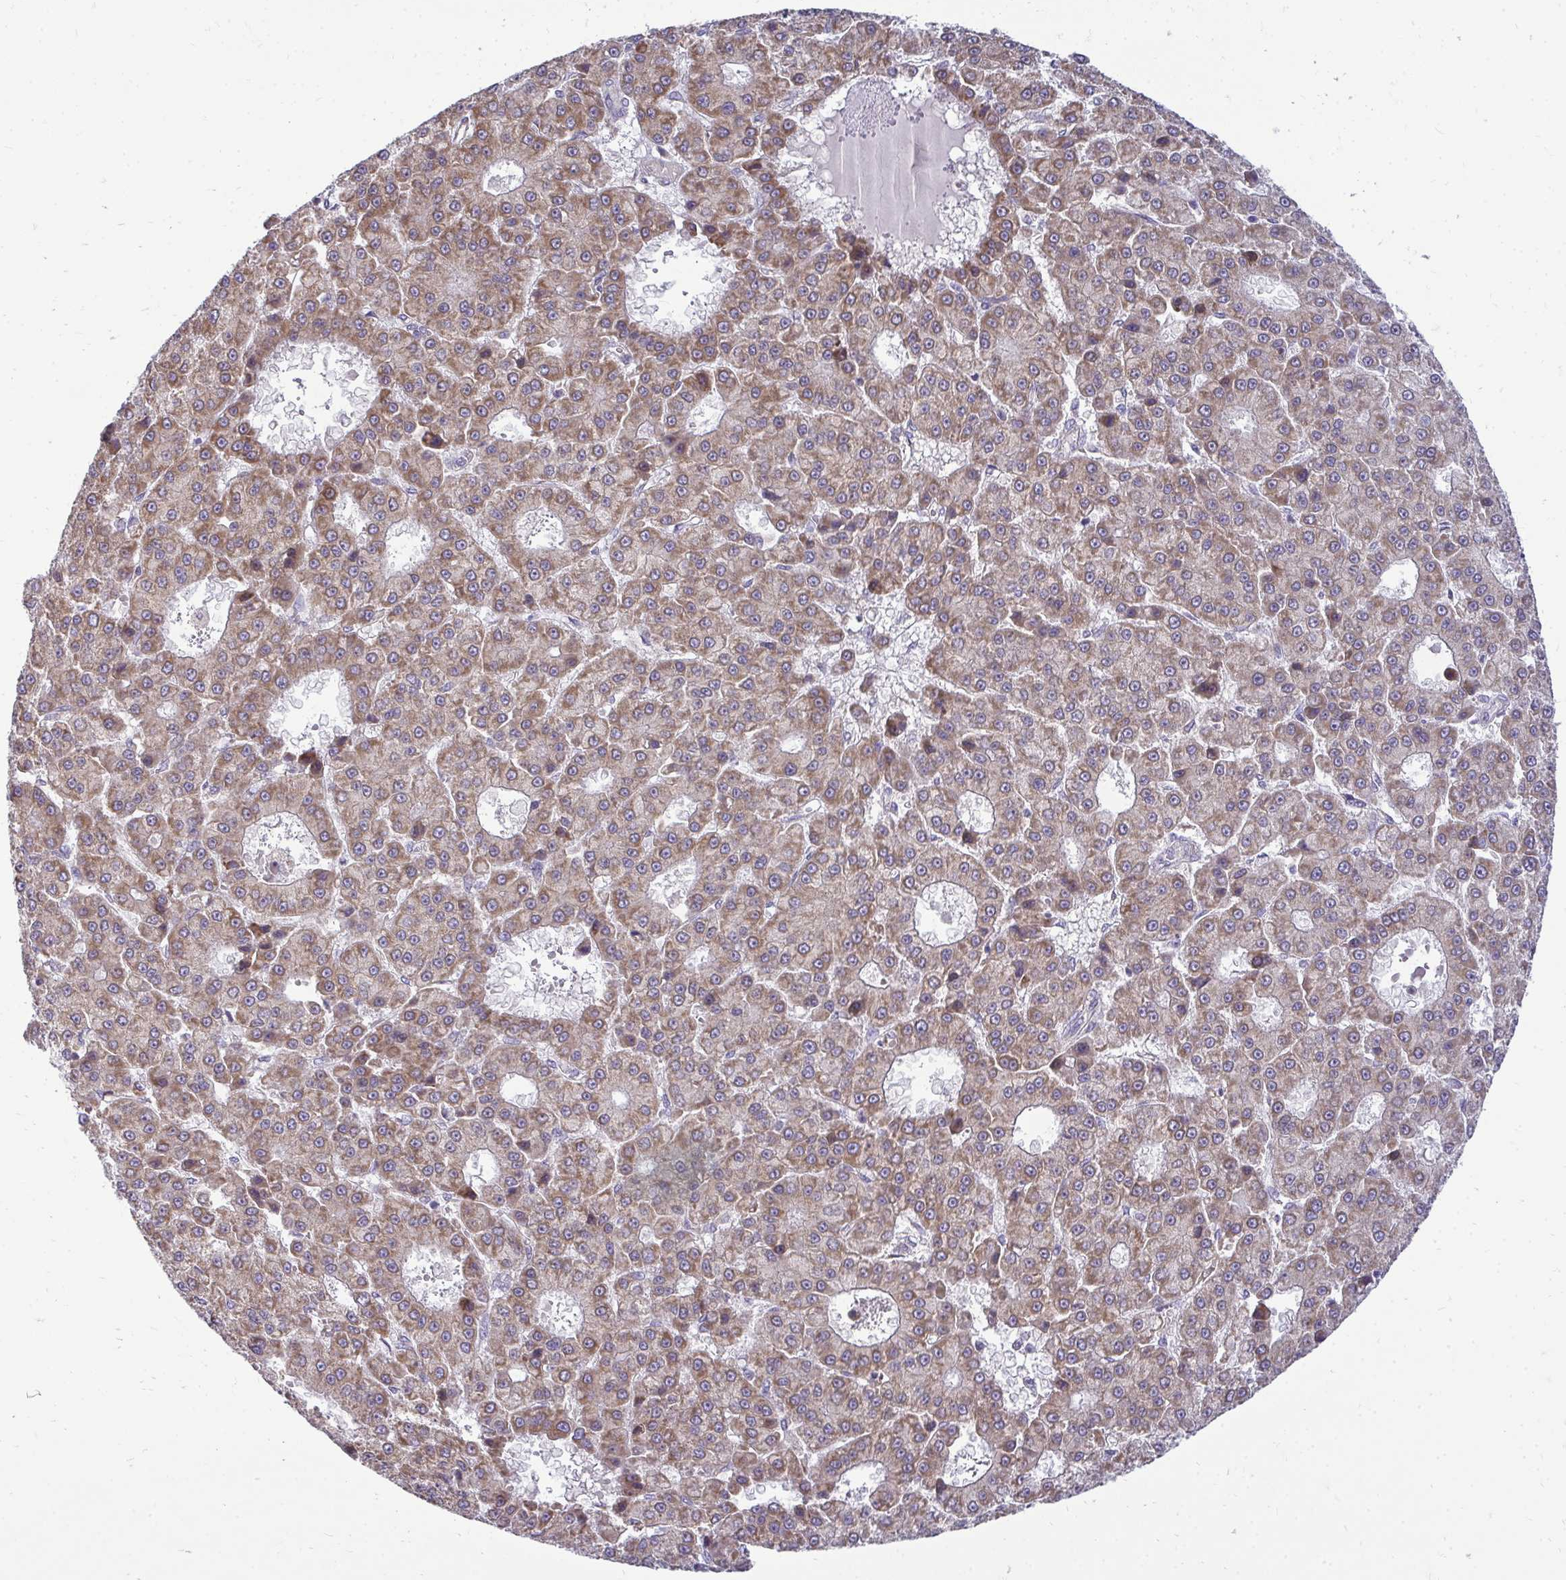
{"staining": {"intensity": "moderate", "quantity": ">75%", "location": "cytoplasmic/membranous"}, "tissue": "liver cancer", "cell_type": "Tumor cells", "image_type": "cancer", "snomed": [{"axis": "morphology", "description": "Carcinoma, Hepatocellular, NOS"}, {"axis": "topography", "description": "Liver"}], "caption": "IHC photomicrograph of neoplastic tissue: human liver cancer stained using IHC shows medium levels of moderate protein expression localized specifically in the cytoplasmic/membranous of tumor cells, appearing as a cytoplasmic/membranous brown color.", "gene": "RPLP2", "patient": {"sex": "male", "age": 70}}